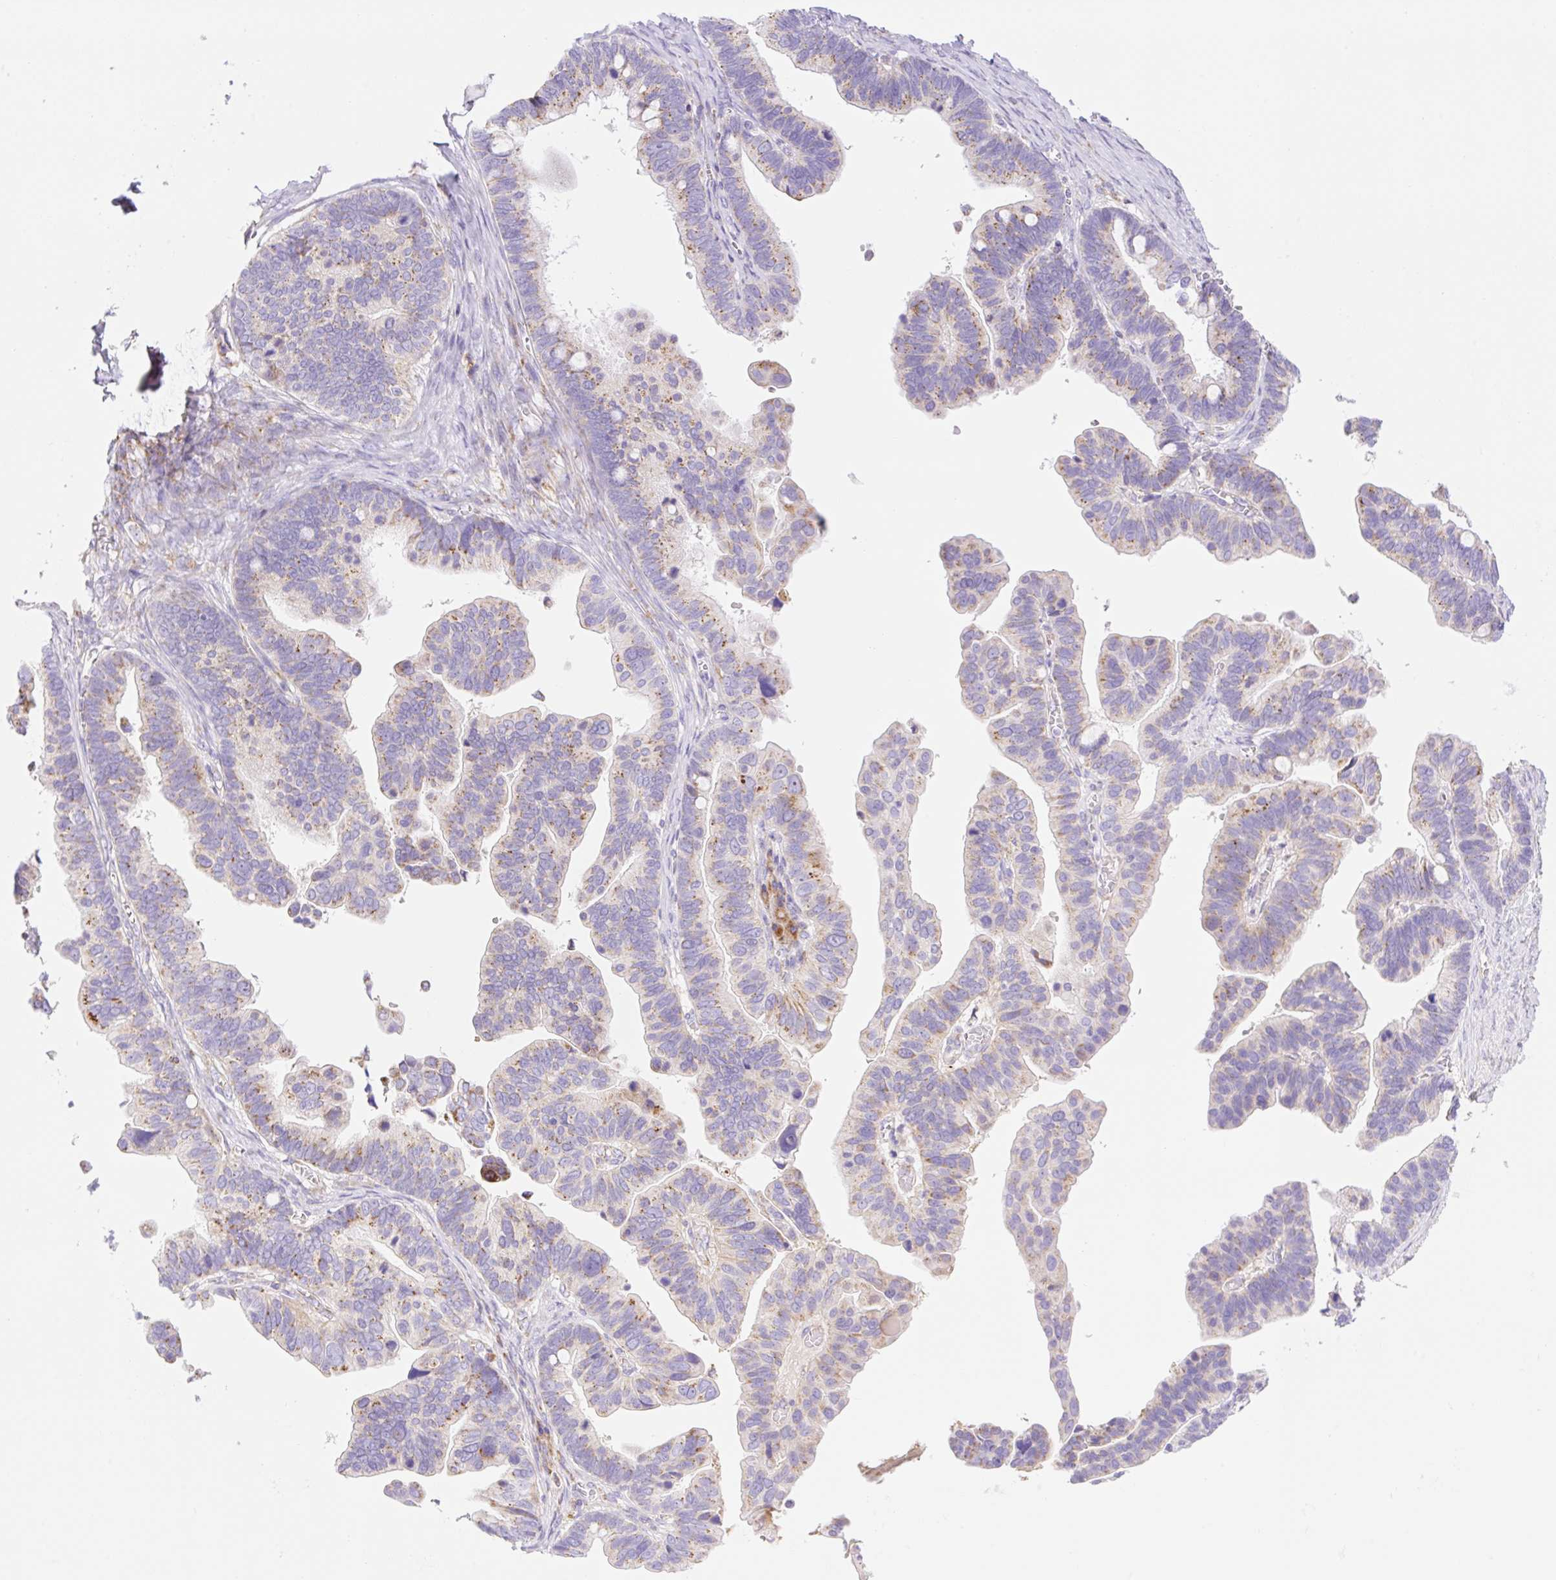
{"staining": {"intensity": "moderate", "quantity": "25%-75%", "location": "cytoplasmic/membranous"}, "tissue": "ovarian cancer", "cell_type": "Tumor cells", "image_type": "cancer", "snomed": [{"axis": "morphology", "description": "Cystadenocarcinoma, serous, NOS"}, {"axis": "topography", "description": "Ovary"}], "caption": "Tumor cells exhibit medium levels of moderate cytoplasmic/membranous staining in about 25%-75% of cells in human serous cystadenocarcinoma (ovarian). (DAB (3,3'-diaminobenzidine) IHC, brown staining for protein, blue staining for nuclei).", "gene": "ETNK2", "patient": {"sex": "female", "age": 56}}